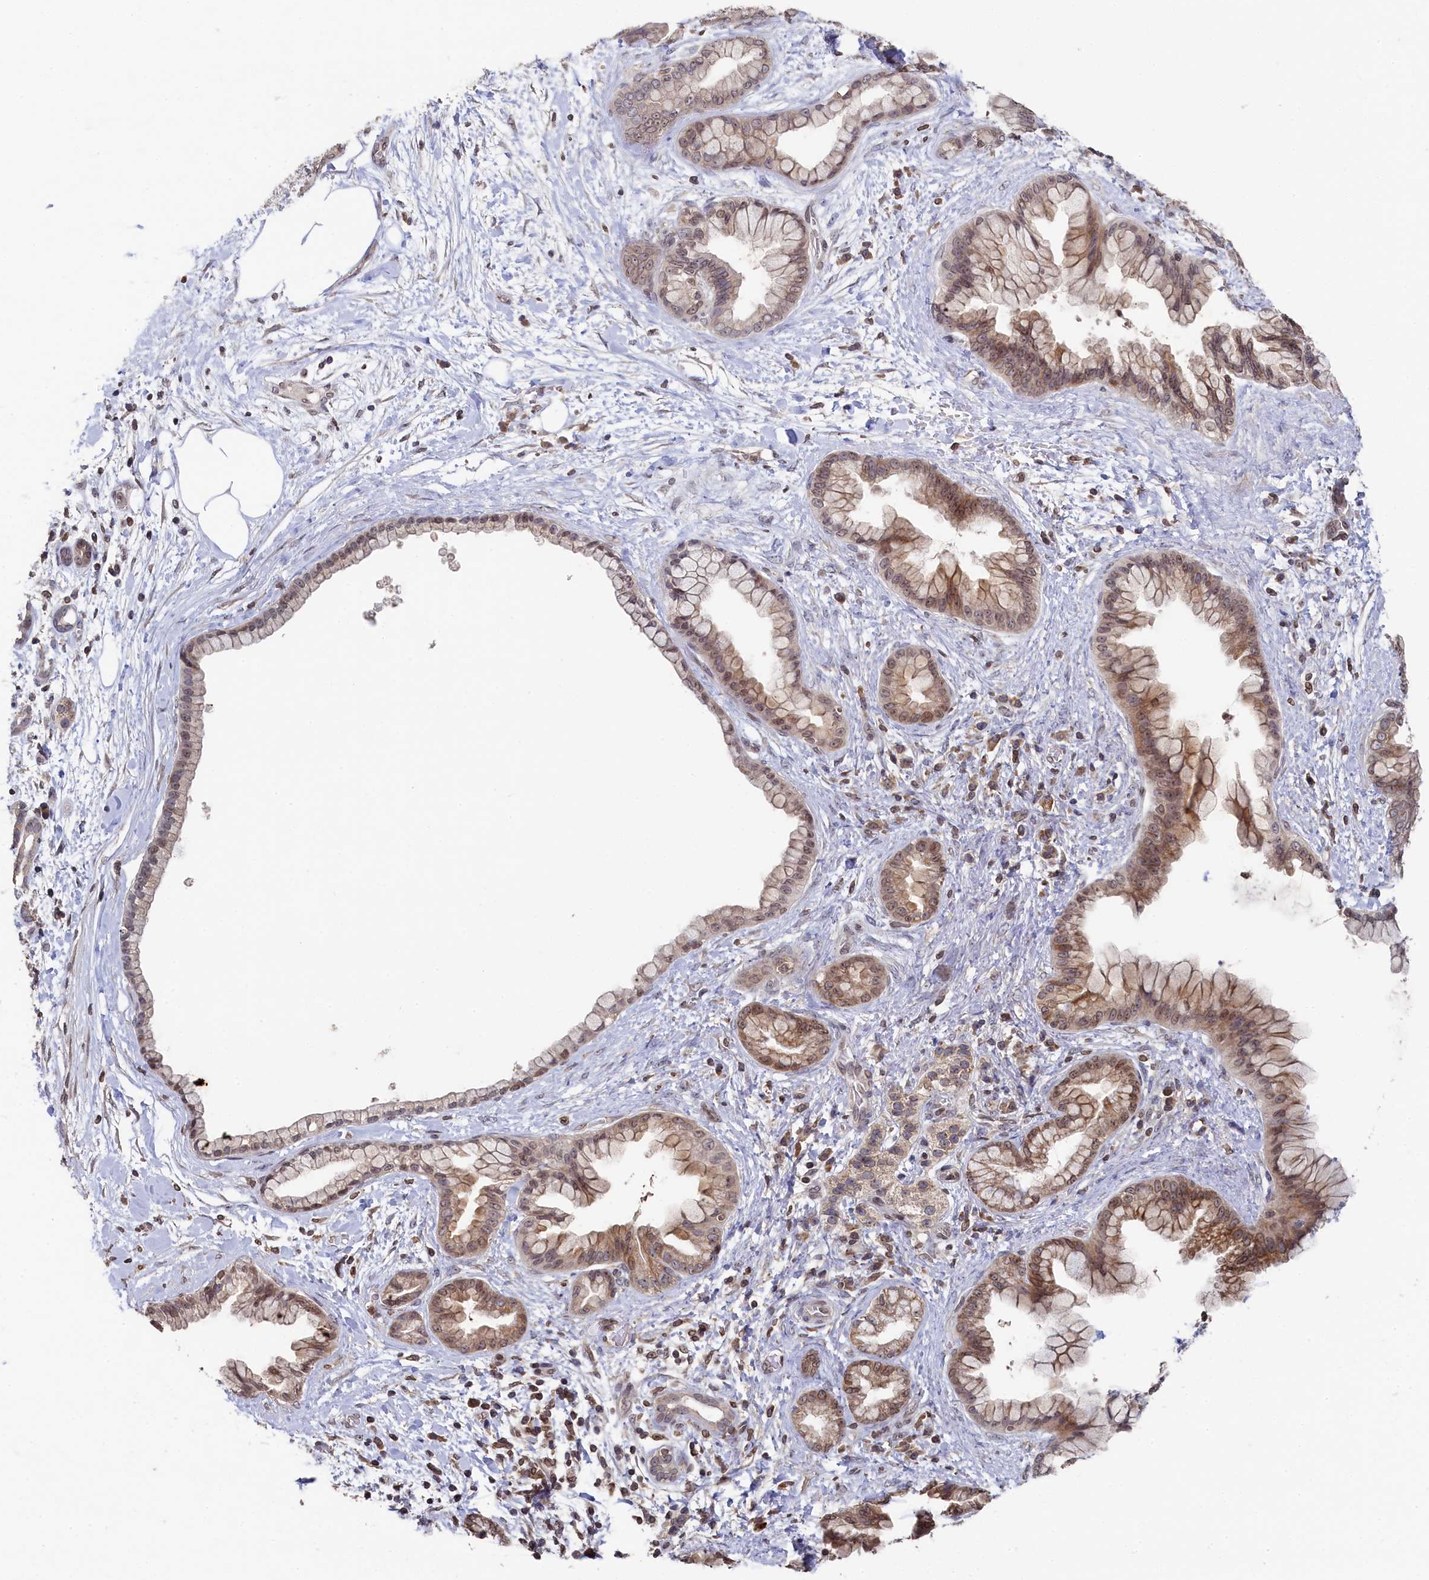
{"staining": {"intensity": "moderate", "quantity": ">75%", "location": "cytoplasmic/membranous"}, "tissue": "pancreatic cancer", "cell_type": "Tumor cells", "image_type": "cancer", "snomed": [{"axis": "morphology", "description": "Adenocarcinoma, NOS"}, {"axis": "topography", "description": "Pancreas"}], "caption": "A brown stain highlights moderate cytoplasmic/membranous expression of a protein in adenocarcinoma (pancreatic) tumor cells.", "gene": "ANKEF1", "patient": {"sex": "female", "age": 78}}